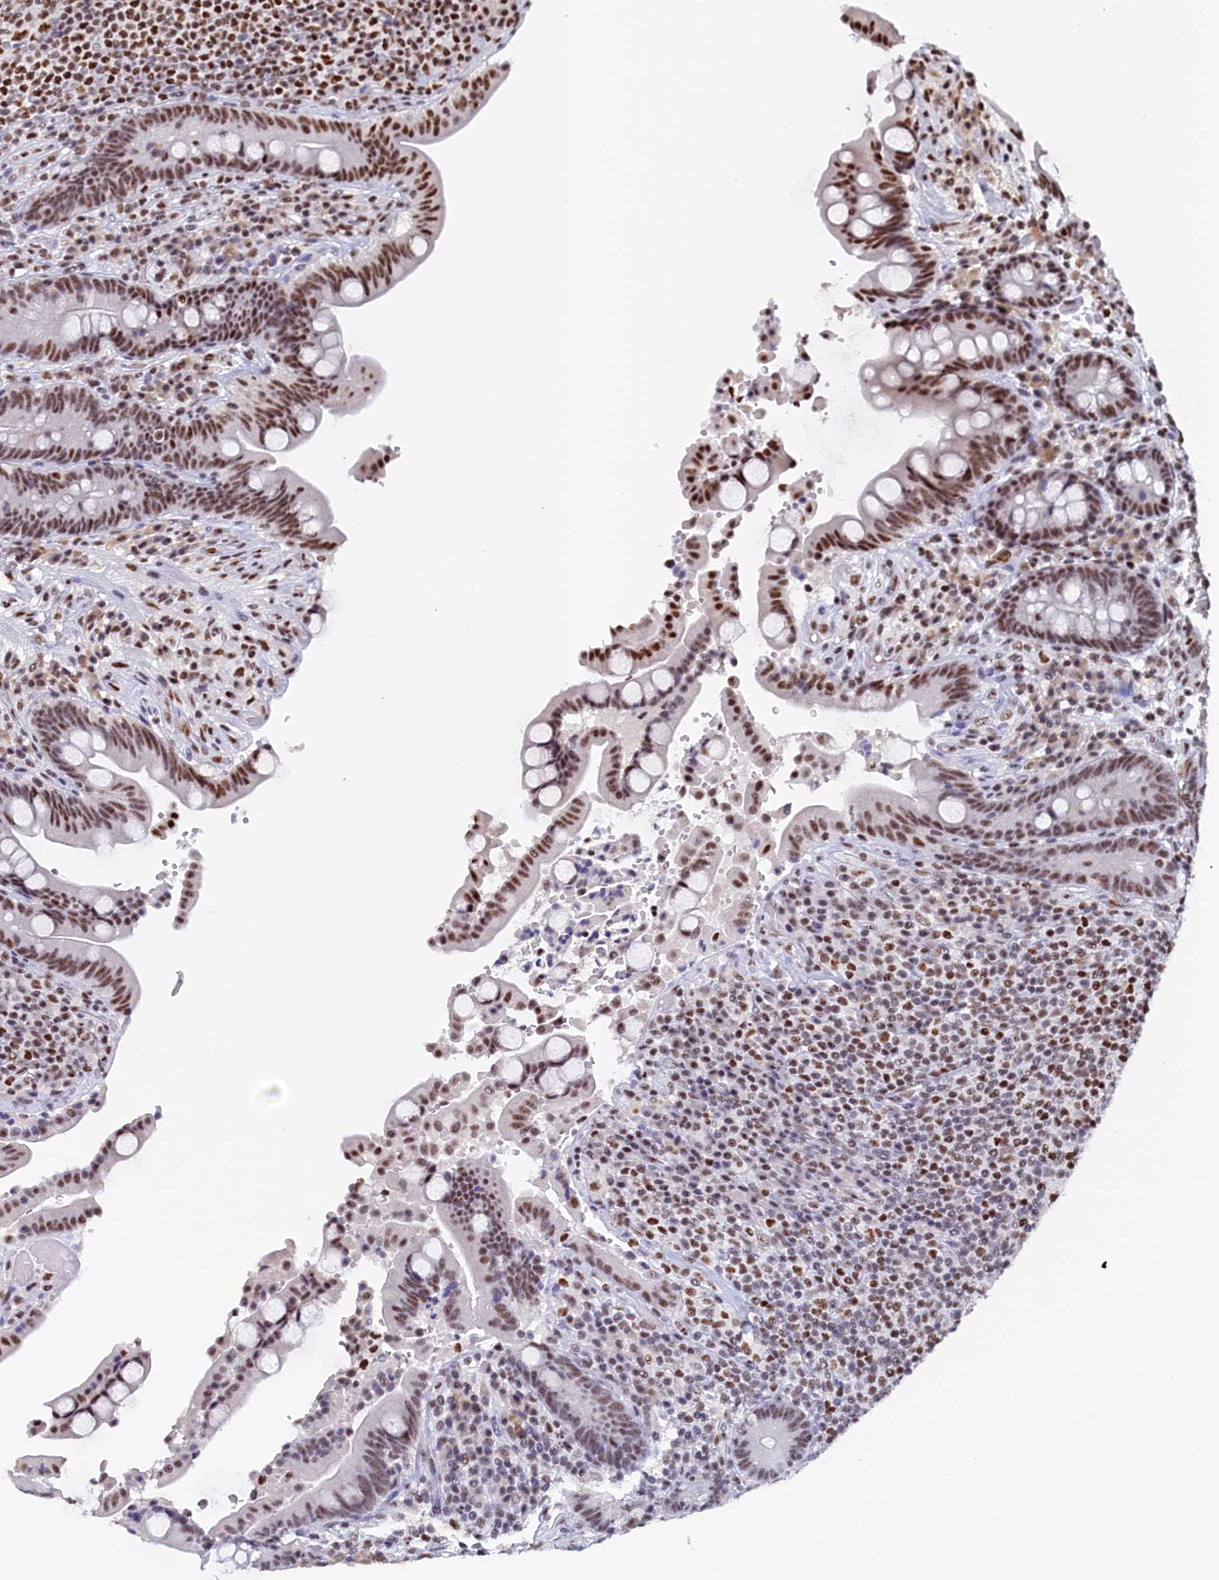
{"staining": {"intensity": "moderate", "quantity": ">75%", "location": "nuclear"}, "tissue": "colon", "cell_type": "Endothelial cells", "image_type": "normal", "snomed": [{"axis": "morphology", "description": "Normal tissue, NOS"}, {"axis": "topography", "description": "Colon"}], "caption": "Human colon stained with a brown dye shows moderate nuclear positive positivity in about >75% of endothelial cells.", "gene": "MOSPD3", "patient": {"sex": "male", "age": 73}}